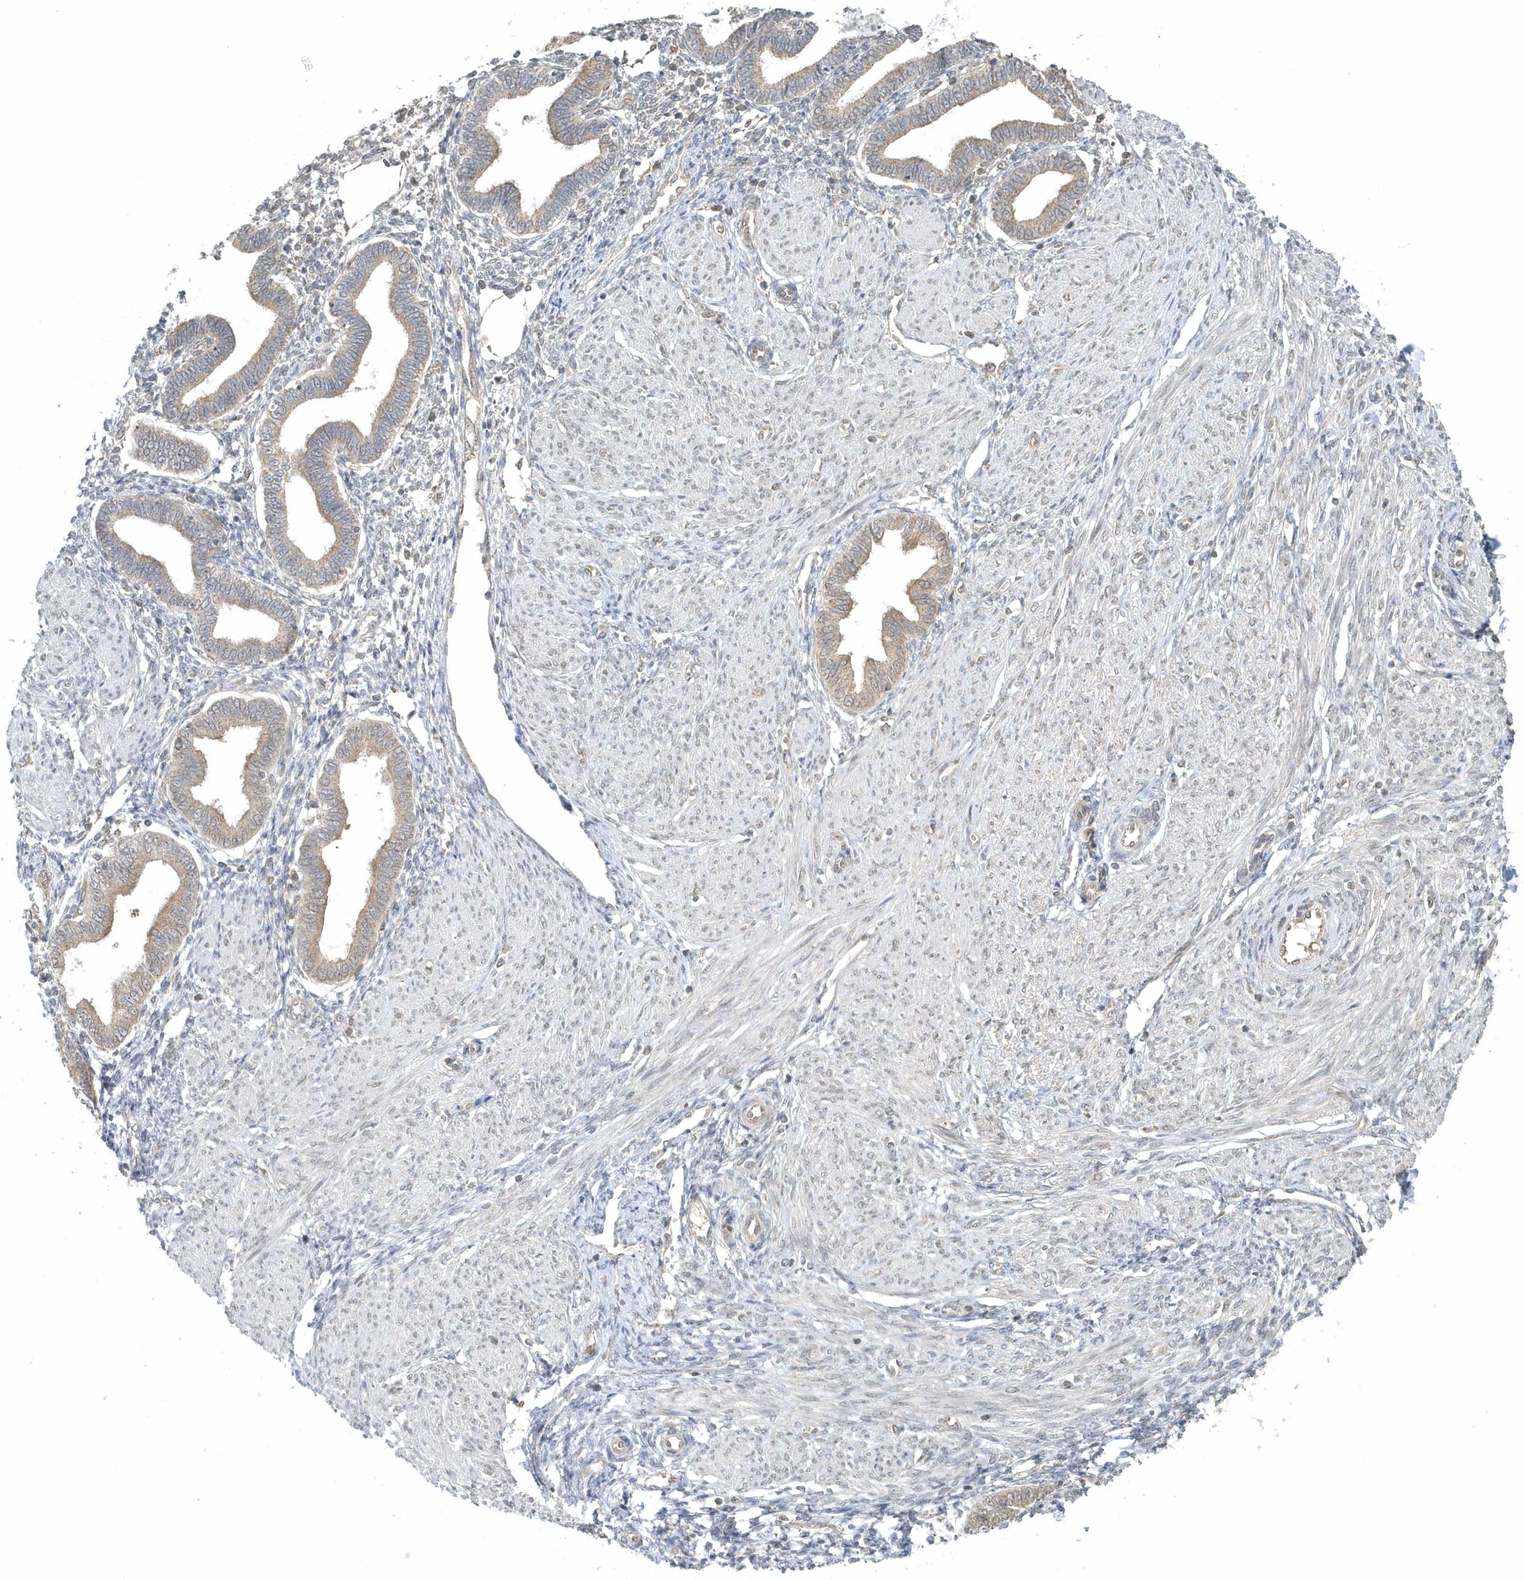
{"staining": {"intensity": "negative", "quantity": "none", "location": "none"}, "tissue": "endometrium", "cell_type": "Cells in endometrial stroma", "image_type": "normal", "snomed": [{"axis": "morphology", "description": "Normal tissue, NOS"}, {"axis": "topography", "description": "Endometrium"}], "caption": "The histopathology image demonstrates no significant expression in cells in endometrial stroma of endometrium.", "gene": "PSMD6", "patient": {"sex": "female", "age": 53}}